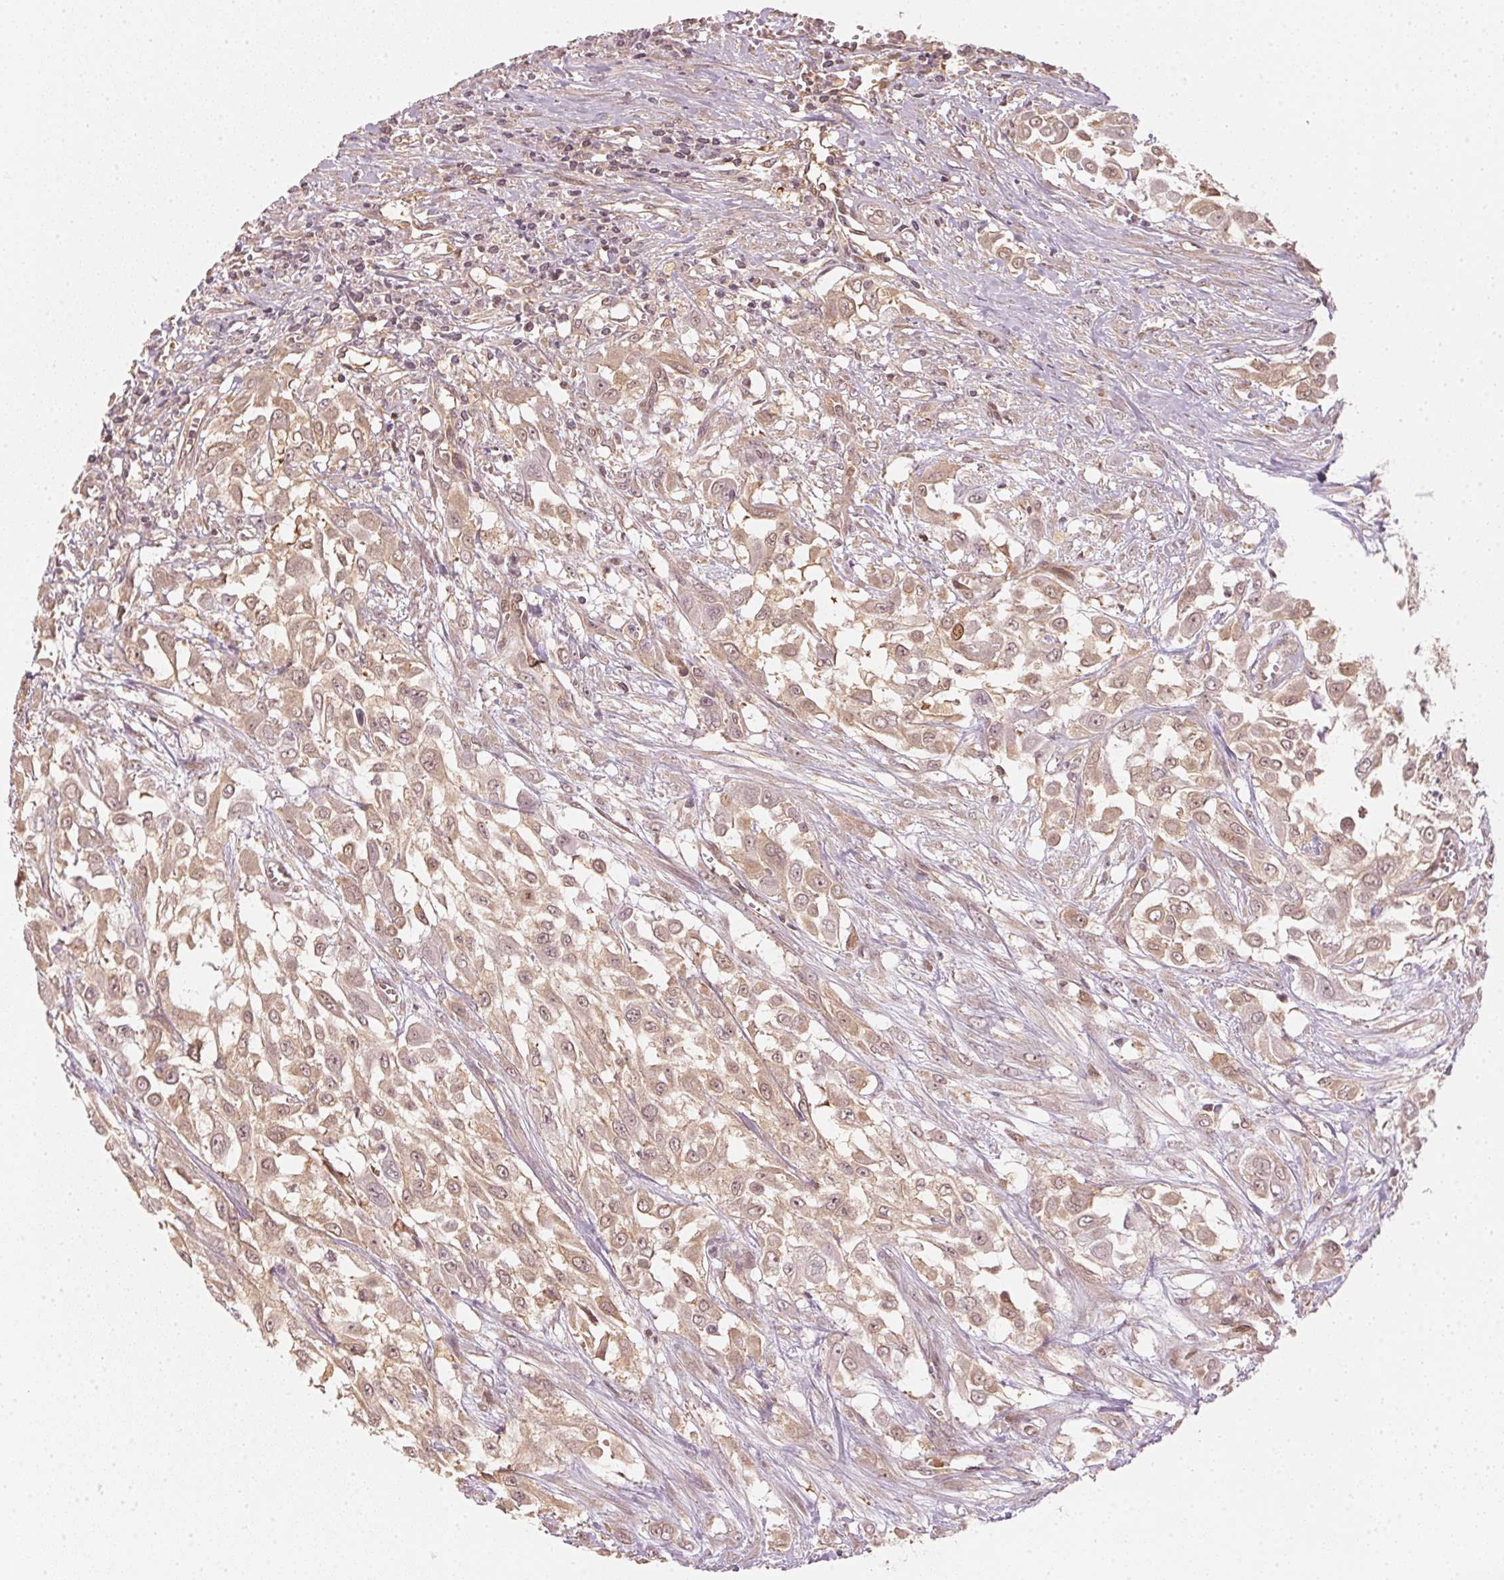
{"staining": {"intensity": "moderate", "quantity": ">75%", "location": "cytoplasmic/membranous,nuclear"}, "tissue": "urothelial cancer", "cell_type": "Tumor cells", "image_type": "cancer", "snomed": [{"axis": "morphology", "description": "Urothelial carcinoma, High grade"}, {"axis": "topography", "description": "Urinary bladder"}], "caption": "A brown stain shows moderate cytoplasmic/membranous and nuclear staining of a protein in urothelial cancer tumor cells.", "gene": "UBE2L3", "patient": {"sex": "male", "age": 57}}